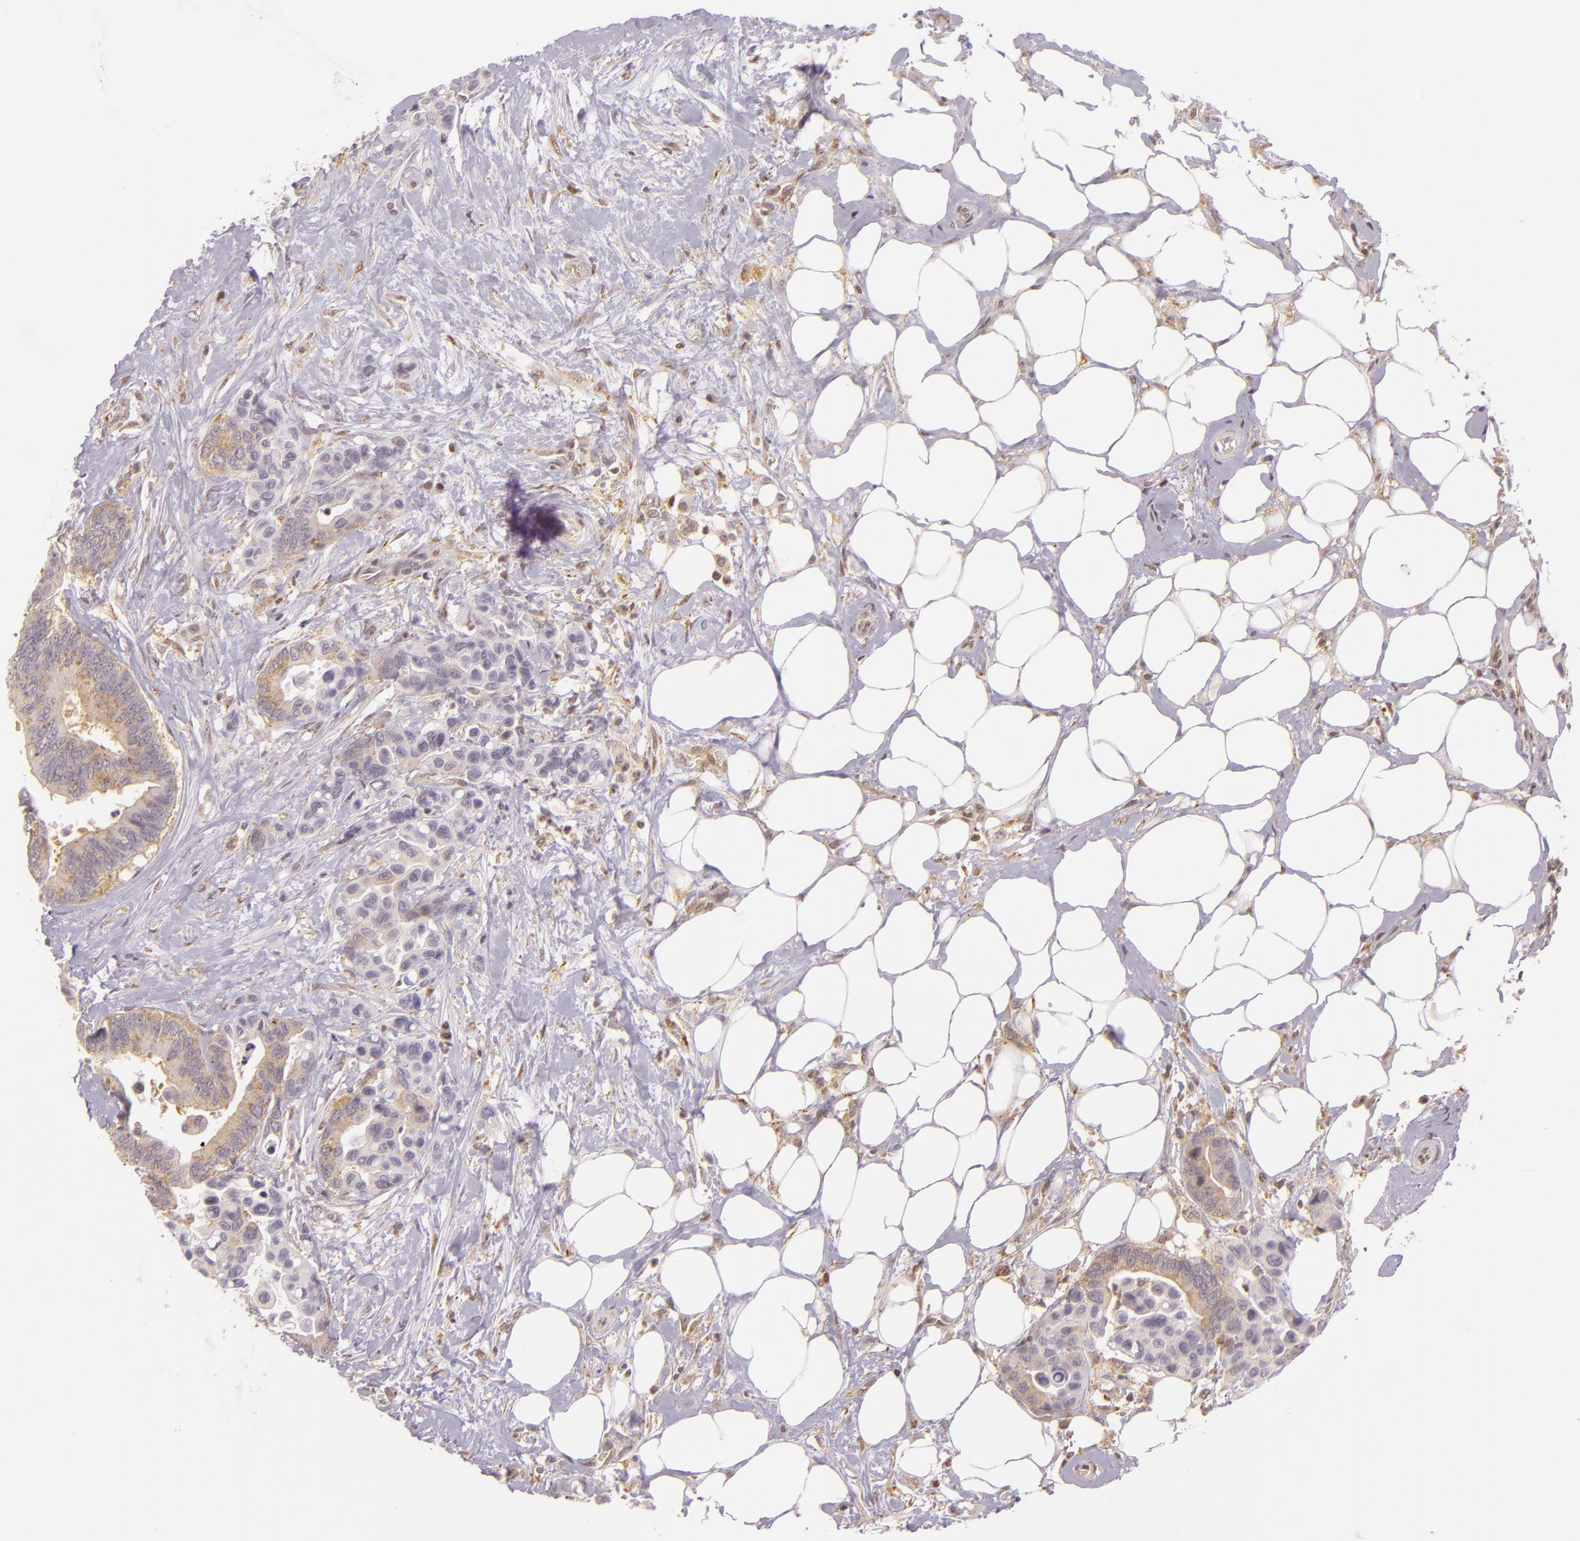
{"staining": {"intensity": "moderate", "quantity": "25%-75%", "location": "cytoplasmic/membranous,nuclear"}, "tissue": "colorectal cancer", "cell_type": "Tumor cells", "image_type": "cancer", "snomed": [{"axis": "morphology", "description": "Adenocarcinoma, NOS"}, {"axis": "topography", "description": "Colon"}], "caption": "Moderate cytoplasmic/membranous and nuclear protein positivity is present in about 25%-75% of tumor cells in adenocarcinoma (colorectal).", "gene": "IMPDH1", "patient": {"sex": "male", "age": 82}}